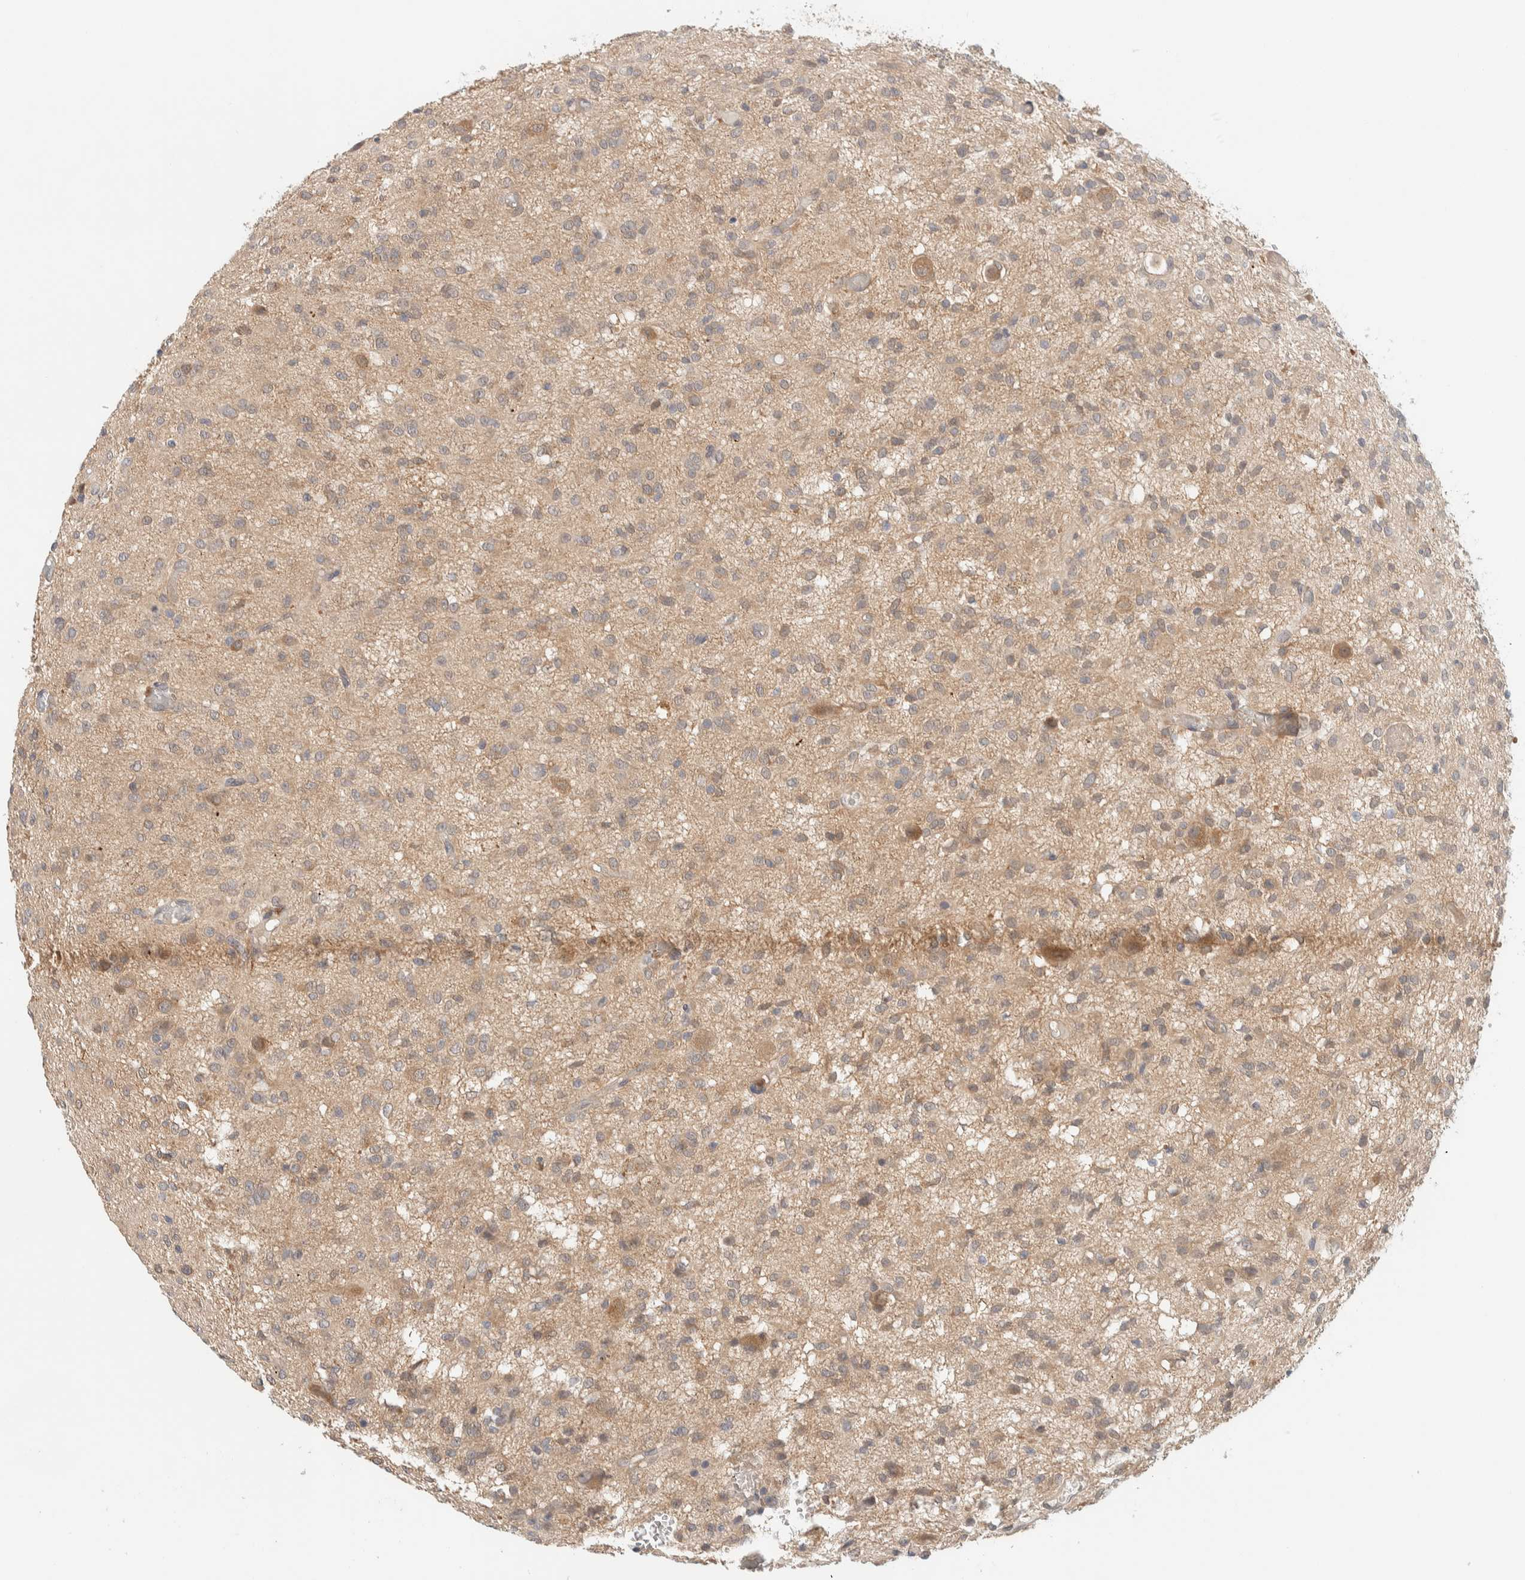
{"staining": {"intensity": "weak", "quantity": "25%-75%", "location": "cytoplasmic/membranous"}, "tissue": "glioma", "cell_type": "Tumor cells", "image_type": "cancer", "snomed": [{"axis": "morphology", "description": "Glioma, malignant, High grade"}, {"axis": "topography", "description": "Brain"}], "caption": "IHC (DAB (3,3'-diaminobenzidine)) staining of glioma exhibits weak cytoplasmic/membranous protein positivity in approximately 25%-75% of tumor cells.", "gene": "GCLM", "patient": {"sex": "female", "age": 59}}